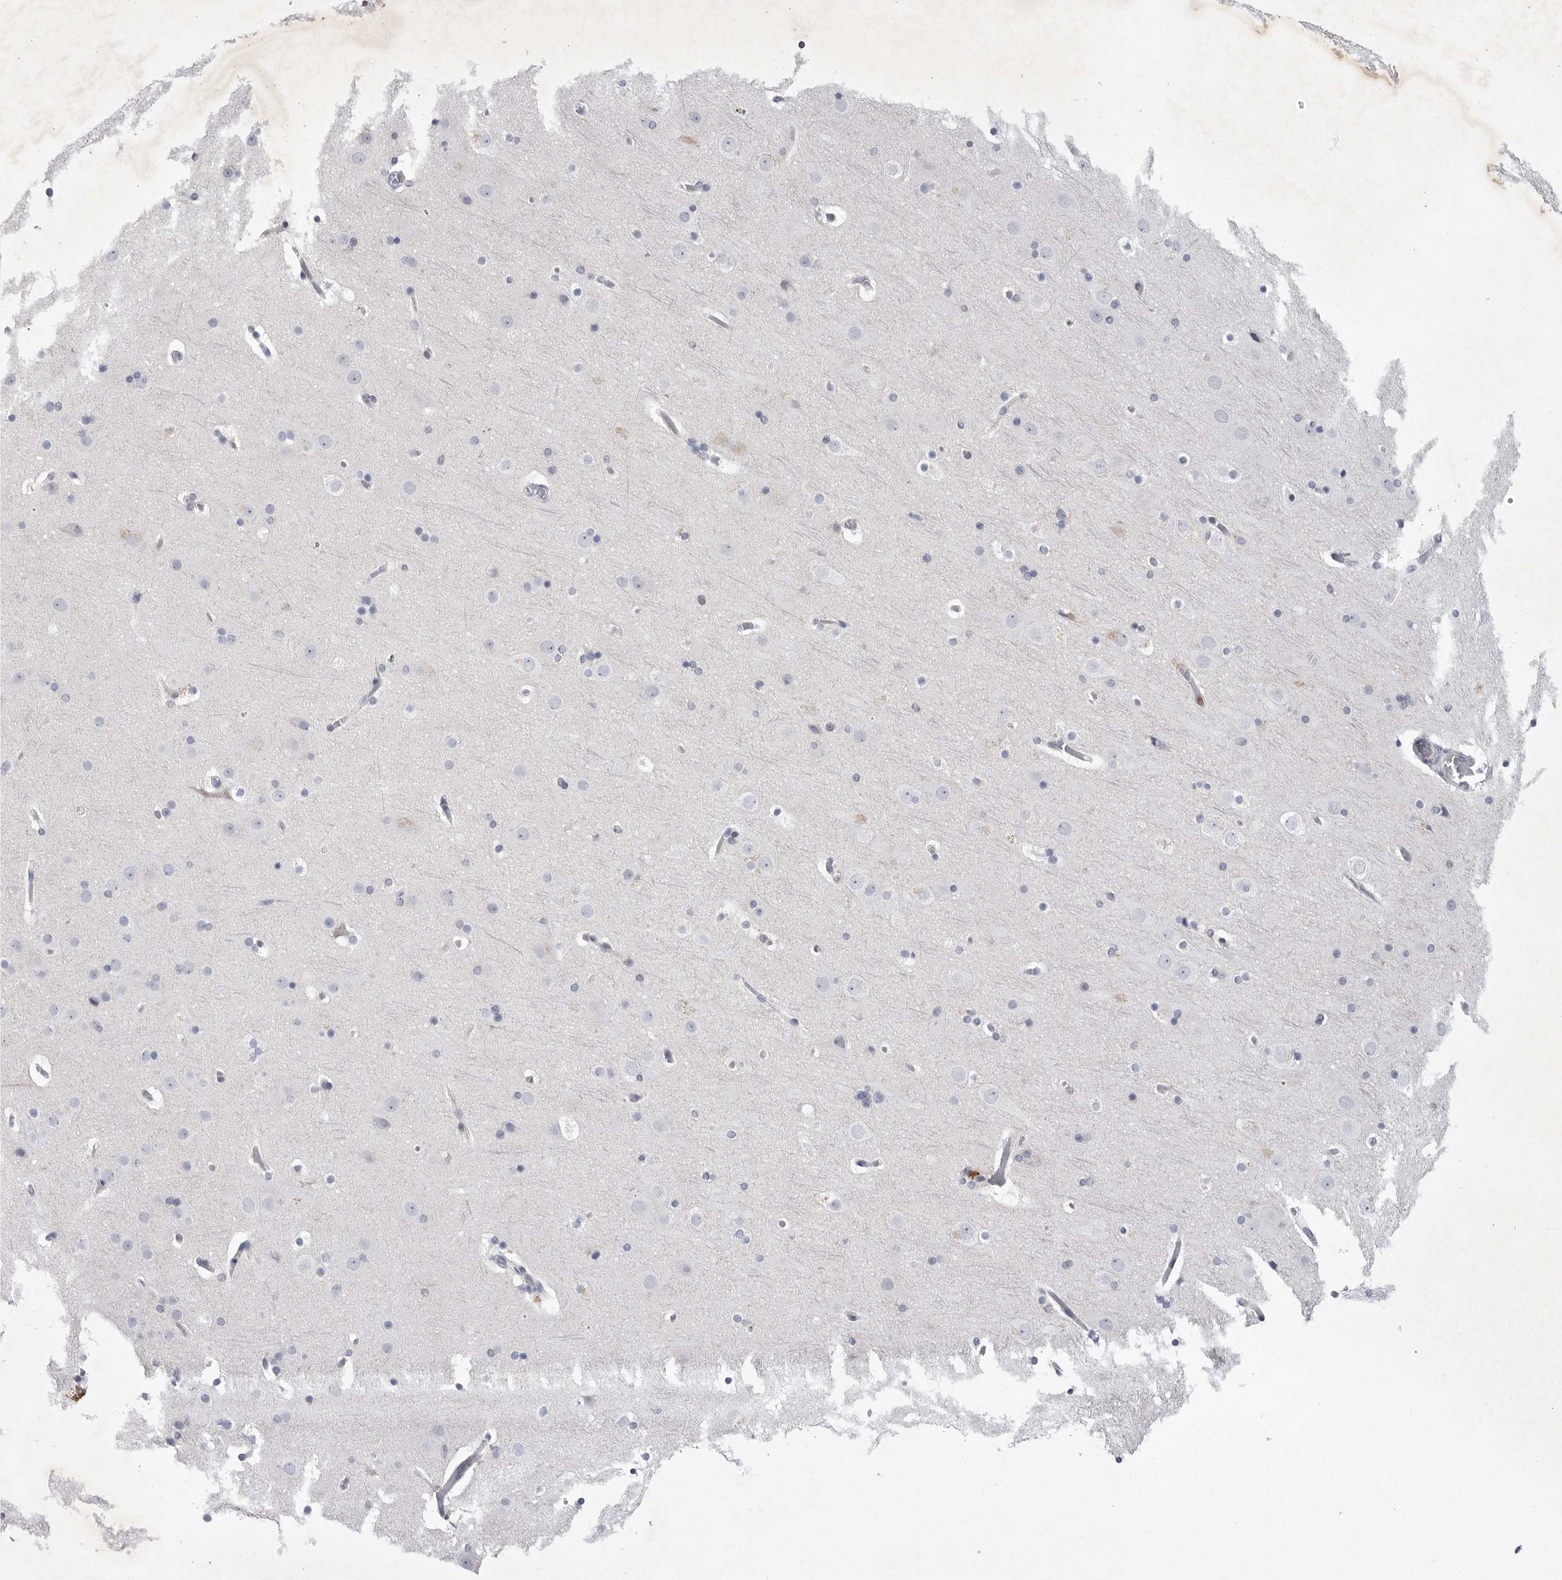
{"staining": {"intensity": "negative", "quantity": "none", "location": "none"}, "tissue": "cerebral cortex", "cell_type": "Endothelial cells", "image_type": "normal", "snomed": [{"axis": "morphology", "description": "Normal tissue, NOS"}, {"axis": "topography", "description": "Cerebral cortex"}], "caption": "Normal cerebral cortex was stained to show a protein in brown. There is no significant expression in endothelial cells. (IHC, brightfield microscopy, high magnification).", "gene": "SIGLEC10", "patient": {"sex": "male", "age": 57}}